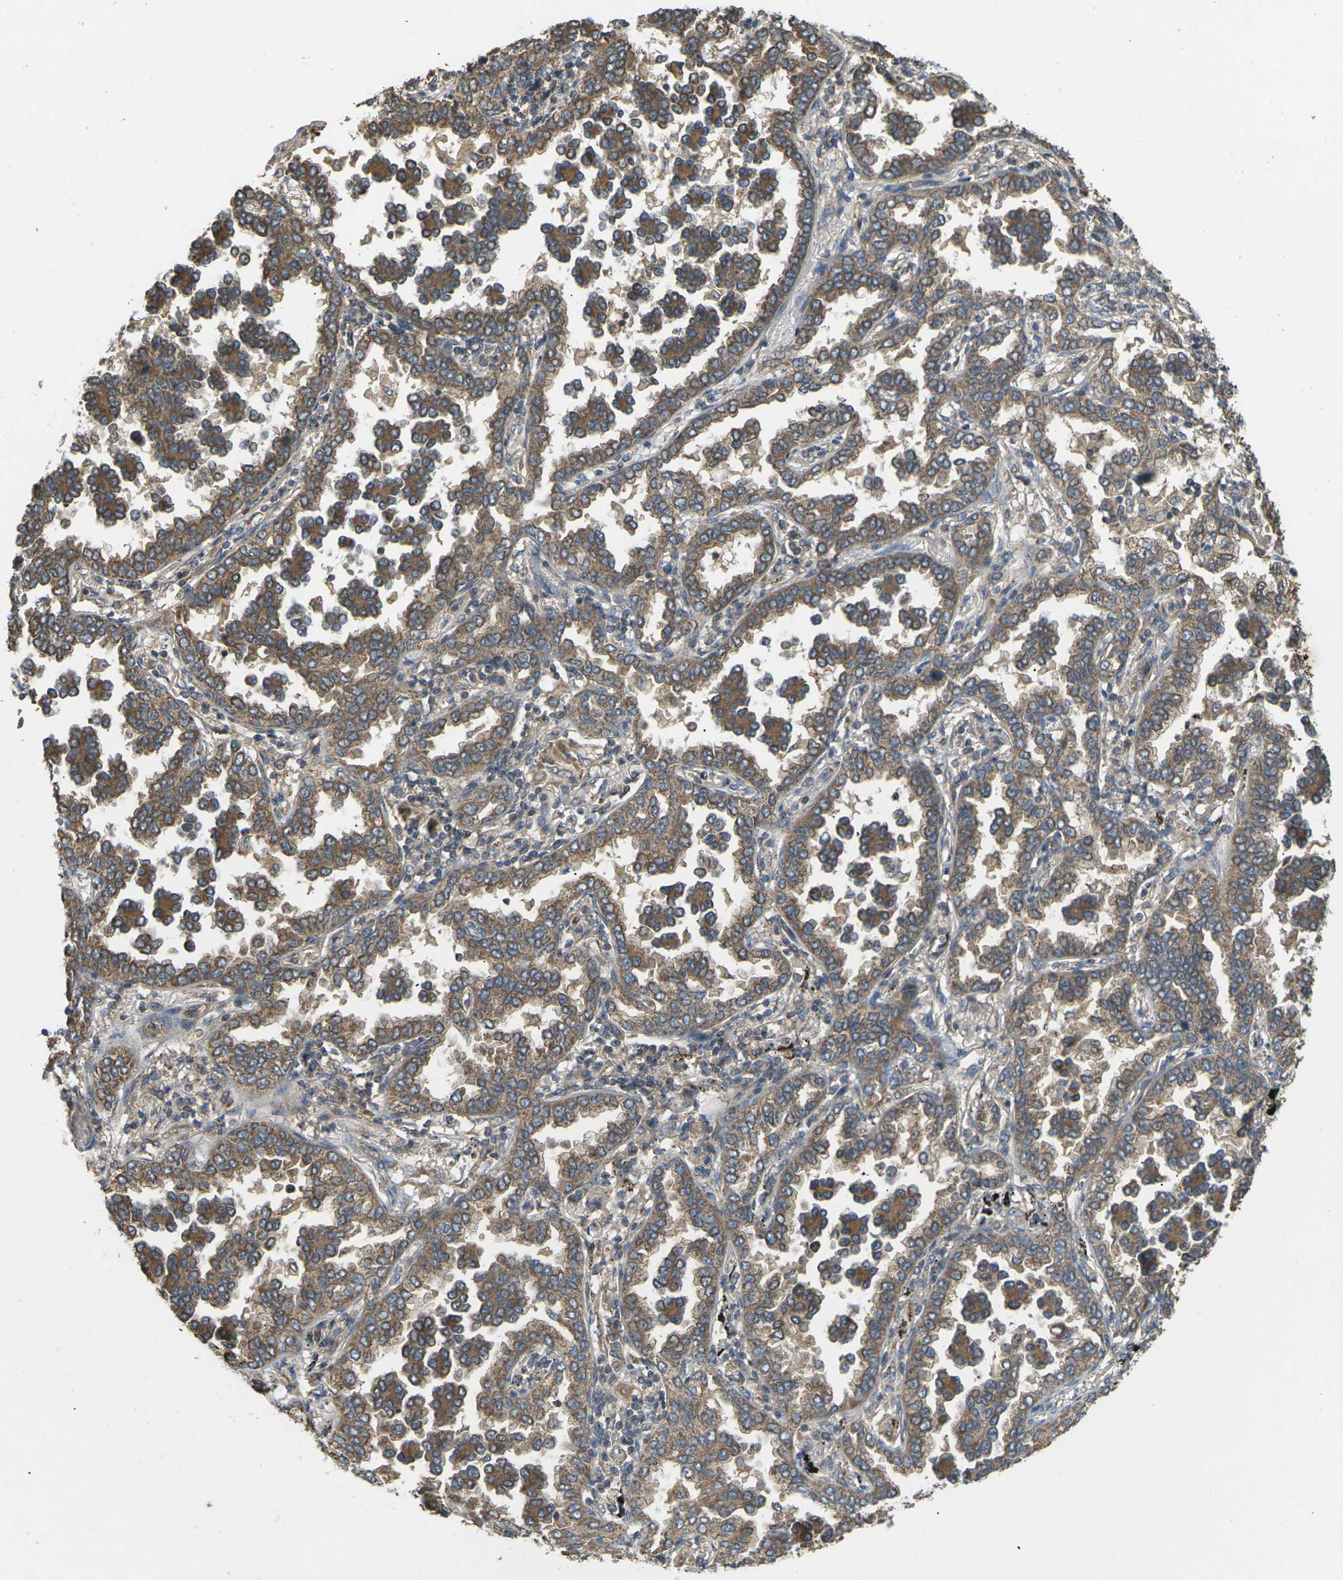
{"staining": {"intensity": "moderate", "quantity": ">75%", "location": "cytoplasmic/membranous"}, "tissue": "lung cancer", "cell_type": "Tumor cells", "image_type": "cancer", "snomed": [{"axis": "morphology", "description": "Normal tissue, NOS"}, {"axis": "morphology", "description": "Adenocarcinoma, NOS"}, {"axis": "topography", "description": "Lung"}], "caption": "An IHC histopathology image of tumor tissue is shown. Protein staining in brown highlights moderate cytoplasmic/membranous positivity in lung cancer within tumor cells.", "gene": "KSR1", "patient": {"sex": "male", "age": 59}}